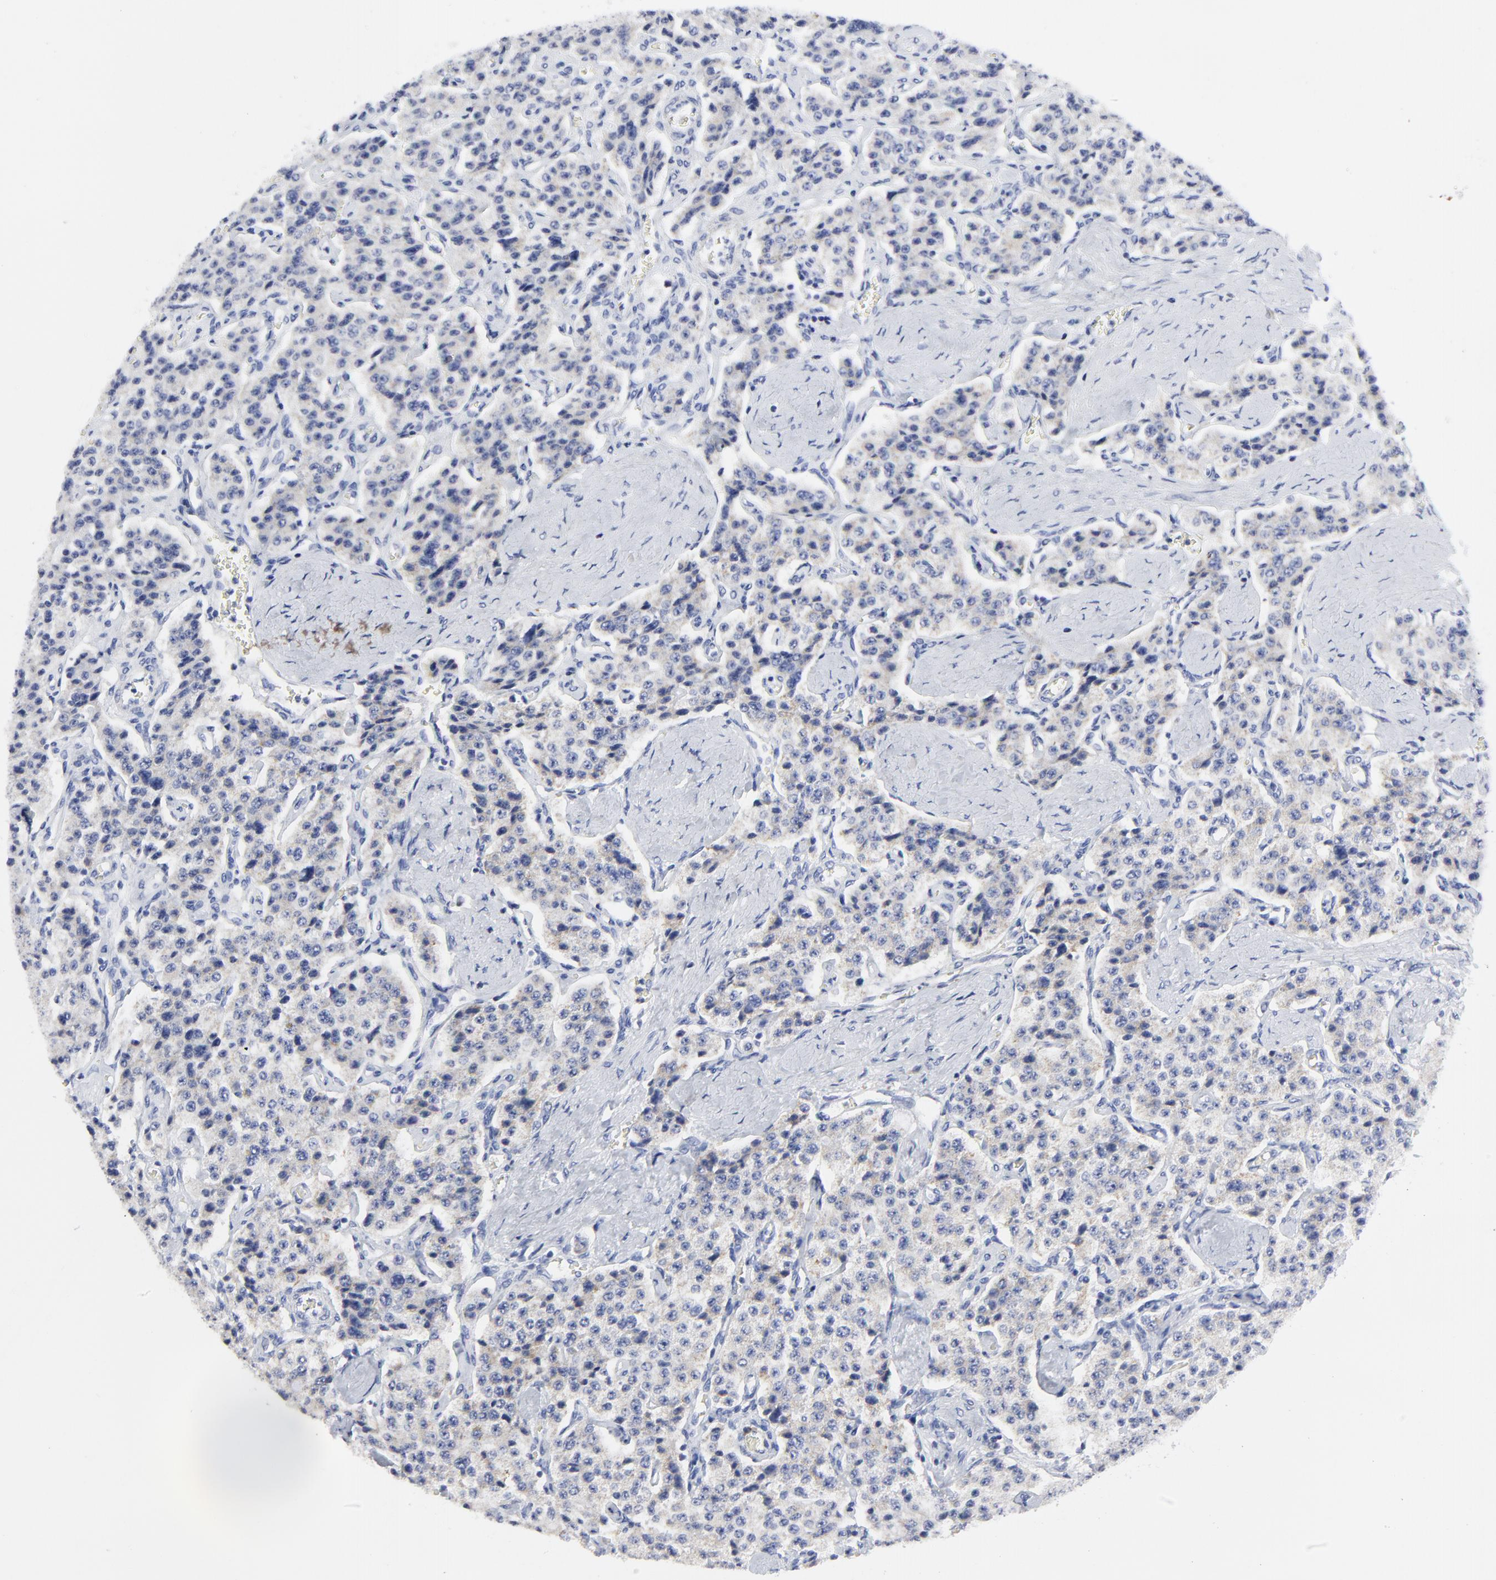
{"staining": {"intensity": "weak", "quantity": ">75%", "location": "cytoplasmic/membranous"}, "tissue": "carcinoid", "cell_type": "Tumor cells", "image_type": "cancer", "snomed": [{"axis": "morphology", "description": "Carcinoid, malignant, NOS"}, {"axis": "topography", "description": "Small intestine"}], "caption": "An immunohistochemistry (IHC) micrograph of neoplastic tissue is shown. Protein staining in brown shows weak cytoplasmic/membranous positivity in malignant carcinoid within tumor cells. (DAB = brown stain, brightfield microscopy at high magnification).", "gene": "NCAPH", "patient": {"sex": "male", "age": 52}}